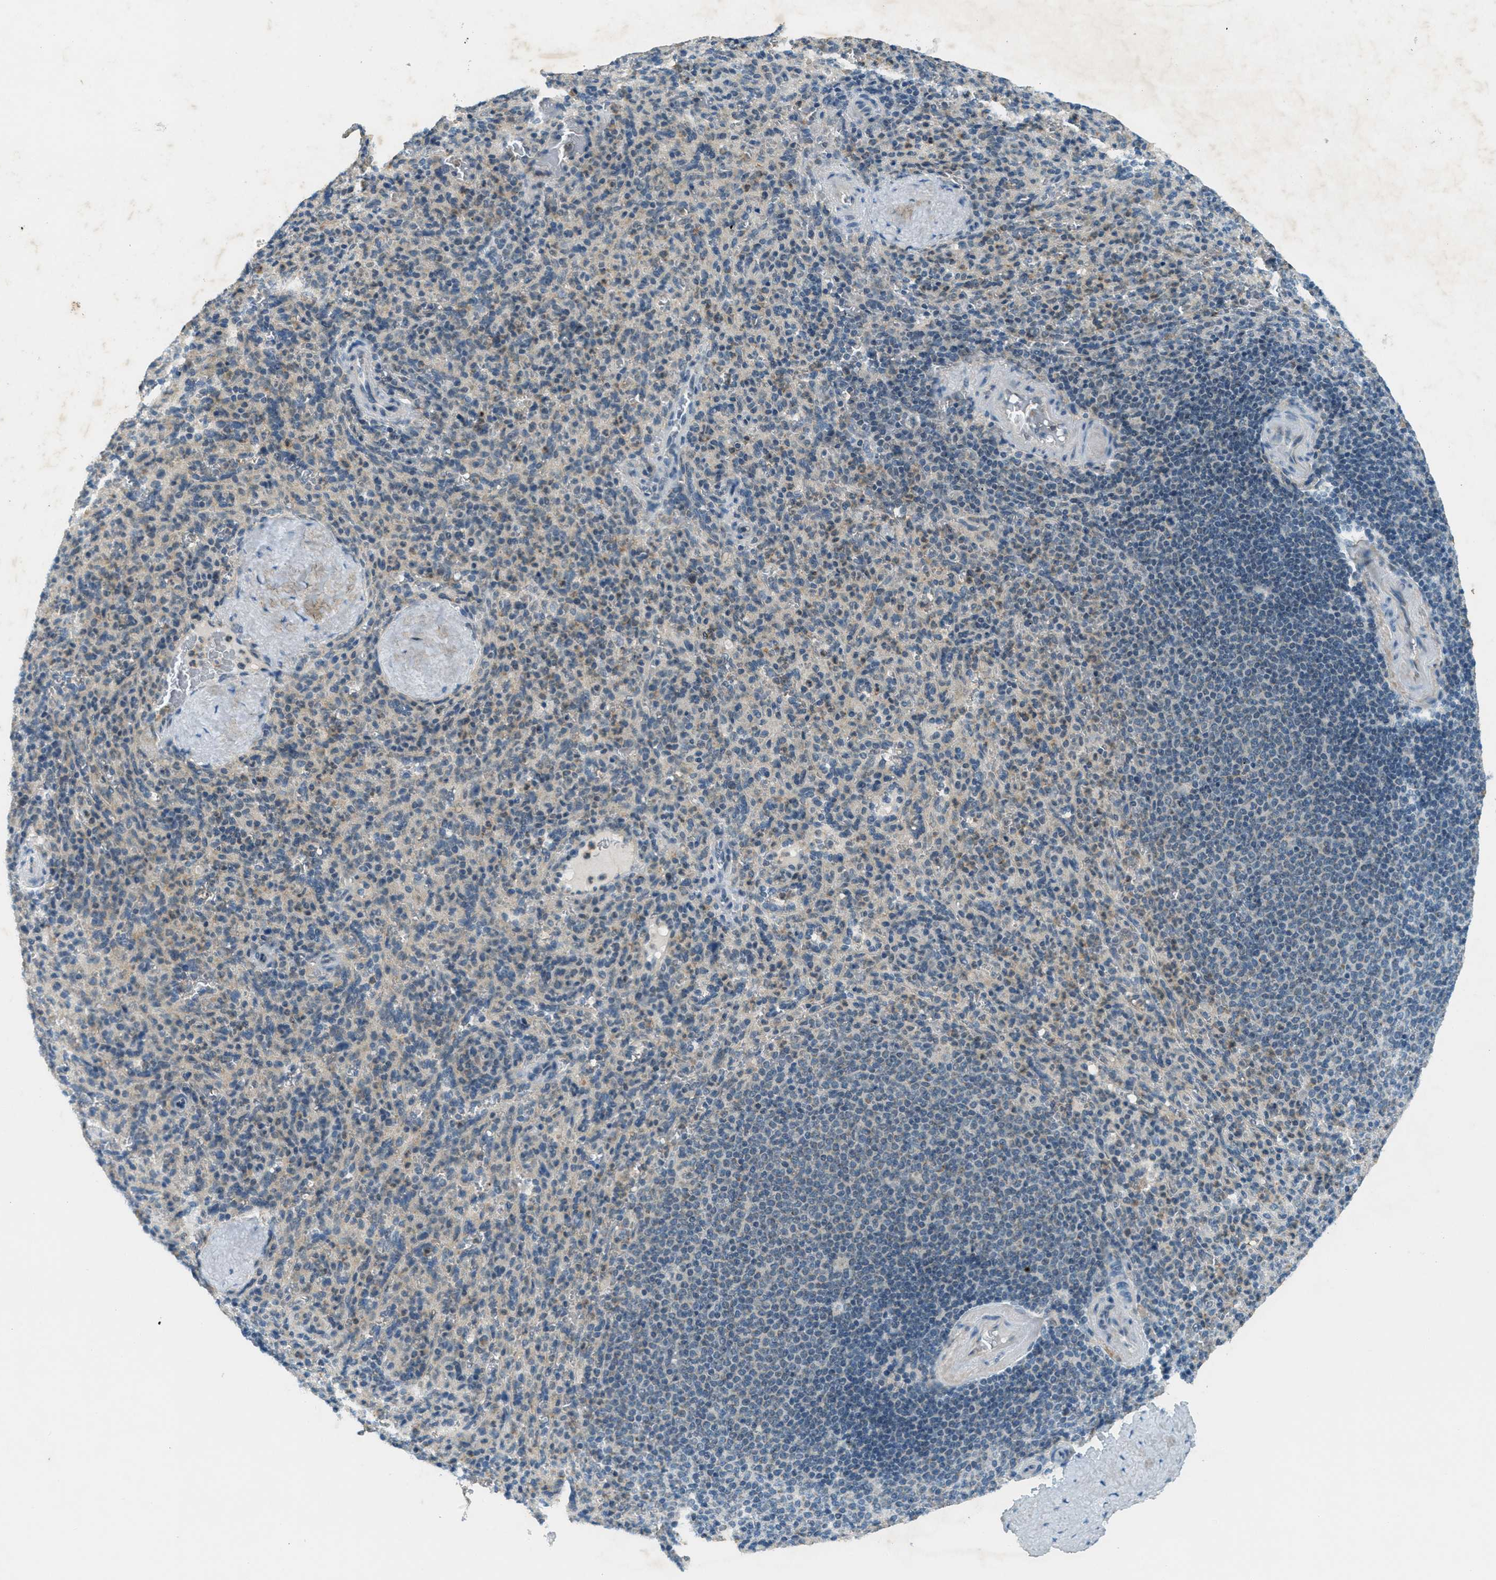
{"staining": {"intensity": "weak", "quantity": "<25%", "location": "cytoplasmic/membranous"}, "tissue": "spleen", "cell_type": "Cells in red pulp", "image_type": "normal", "snomed": [{"axis": "morphology", "description": "Normal tissue, NOS"}, {"axis": "topography", "description": "Spleen"}], "caption": "Protein analysis of benign spleen displays no significant staining in cells in red pulp.", "gene": "TCF20", "patient": {"sex": "male", "age": 36}}